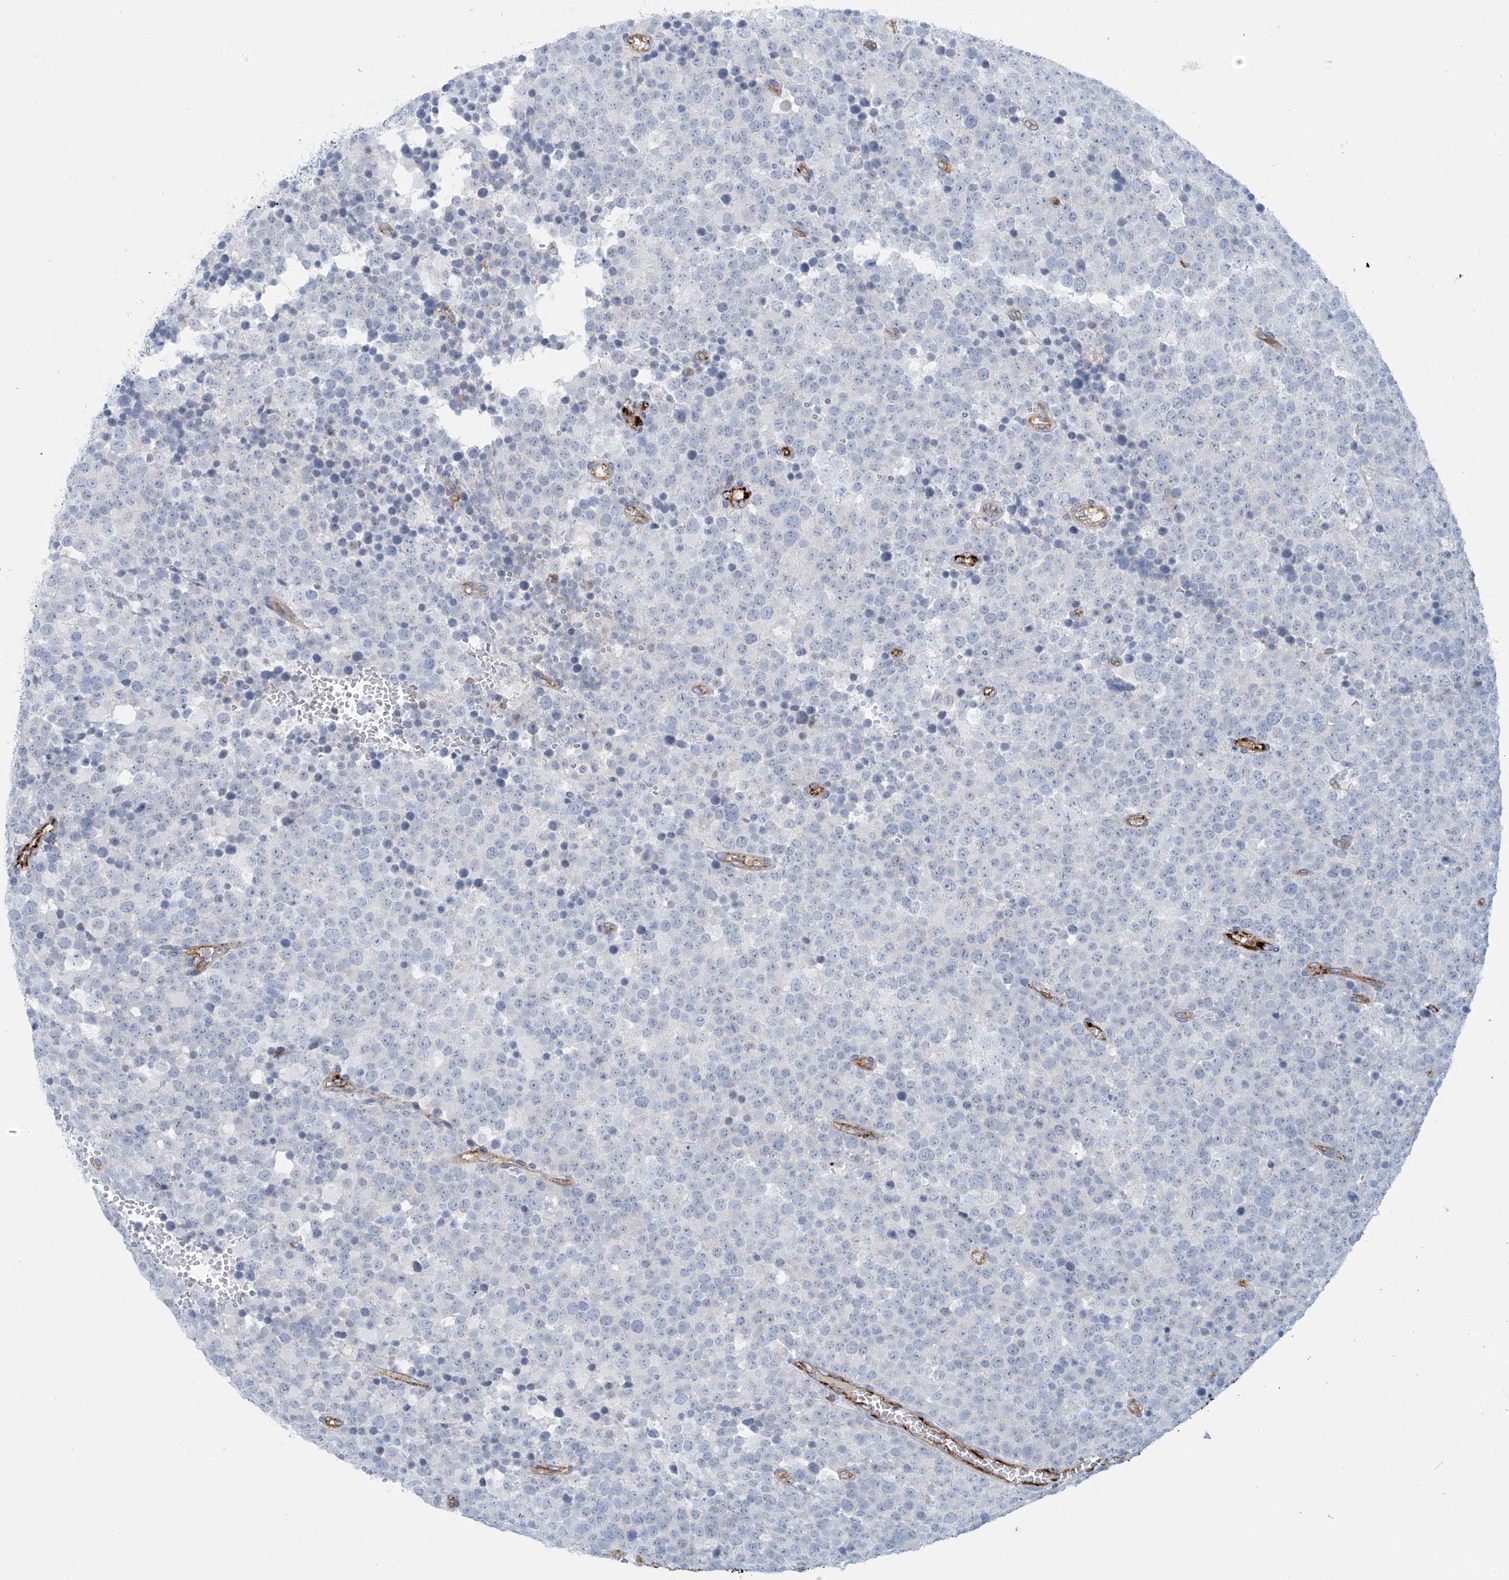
{"staining": {"intensity": "negative", "quantity": "none", "location": "none"}, "tissue": "testis cancer", "cell_type": "Tumor cells", "image_type": "cancer", "snomed": [{"axis": "morphology", "description": "Seminoma, NOS"}, {"axis": "topography", "description": "Testis"}], "caption": "Immunohistochemistry of human testis seminoma shows no expression in tumor cells.", "gene": "ZNF846", "patient": {"sex": "male", "age": 71}}